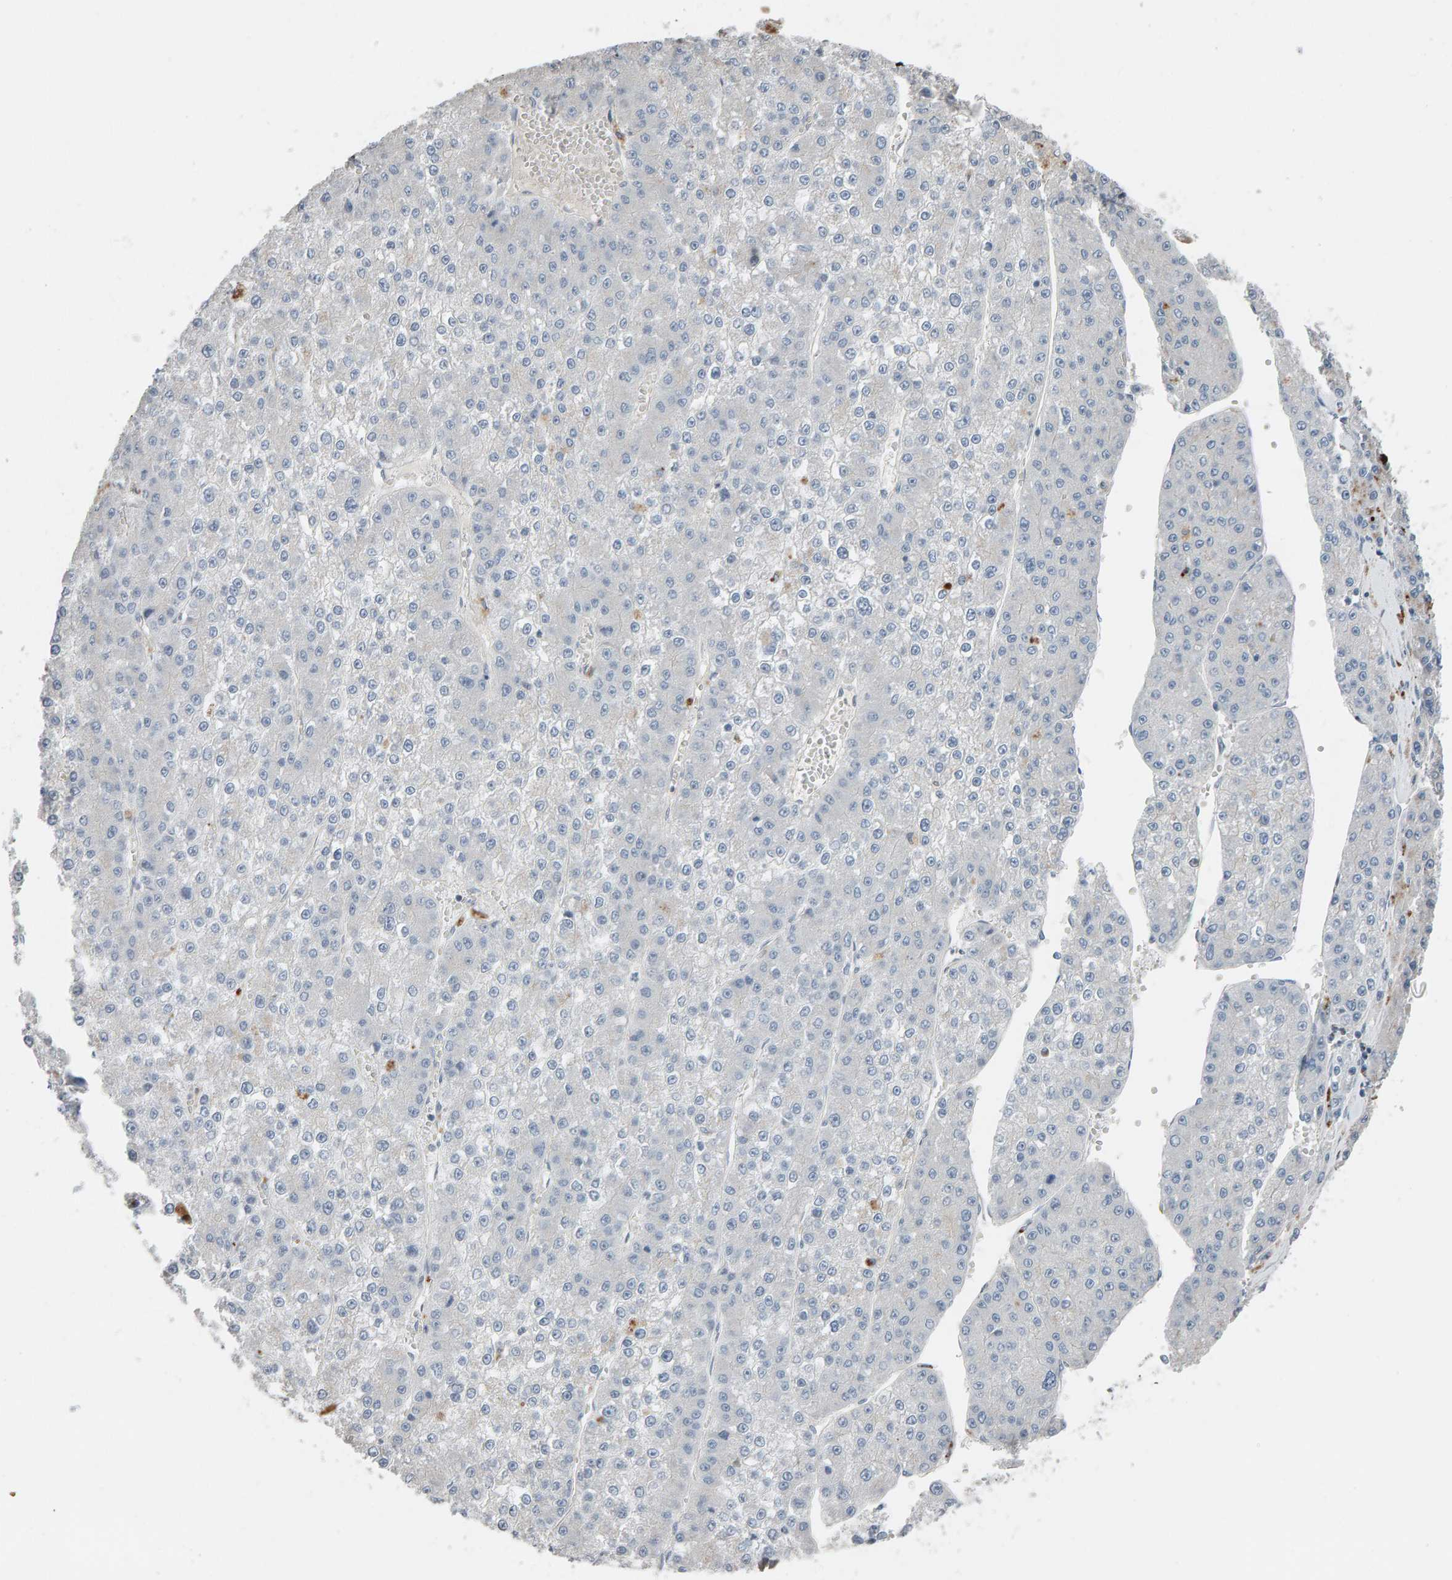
{"staining": {"intensity": "negative", "quantity": "none", "location": "none"}, "tissue": "liver cancer", "cell_type": "Tumor cells", "image_type": "cancer", "snomed": [{"axis": "morphology", "description": "Carcinoma, Hepatocellular, NOS"}, {"axis": "topography", "description": "Liver"}], "caption": "IHC photomicrograph of hepatocellular carcinoma (liver) stained for a protein (brown), which reveals no positivity in tumor cells.", "gene": "IPPK", "patient": {"sex": "female", "age": 73}}